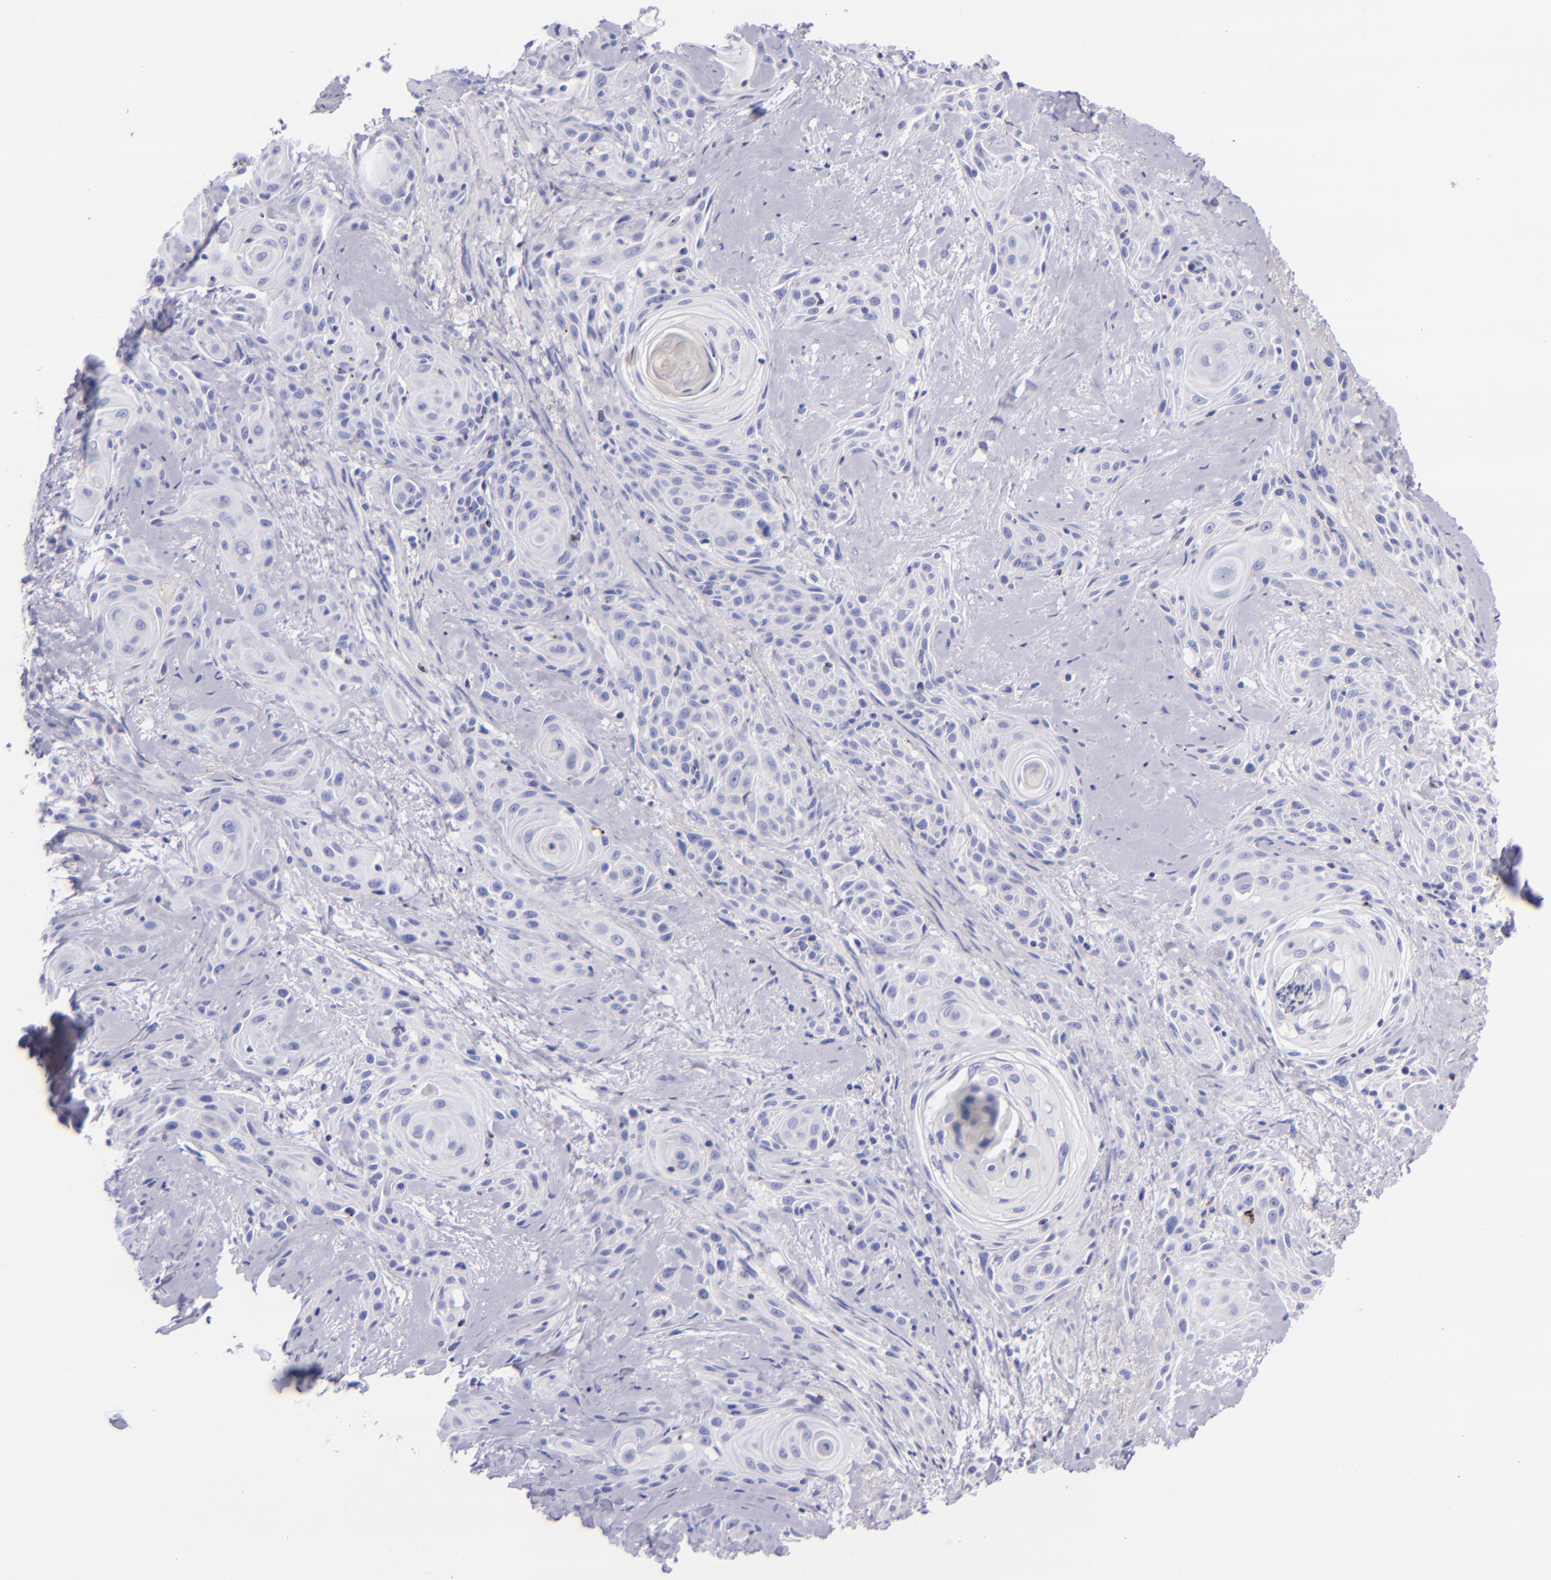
{"staining": {"intensity": "negative", "quantity": "none", "location": "none"}, "tissue": "skin cancer", "cell_type": "Tumor cells", "image_type": "cancer", "snomed": [{"axis": "morphology", "description": "Squamous cell carcinoma, NOS"}, {"axis": "topography", "description": "Skin"}, {"axis": "topography", "description": "Anal"}], "caption": "This image is of skin cancer (squamous cell carcinoma) stained with immunohistochemistry to label a protein in brown with the nuclei are counter-stained blue. There is no staining in tumor cells.", "gene": "LAG3", "patient": {"sex": "male", "age": 64}}